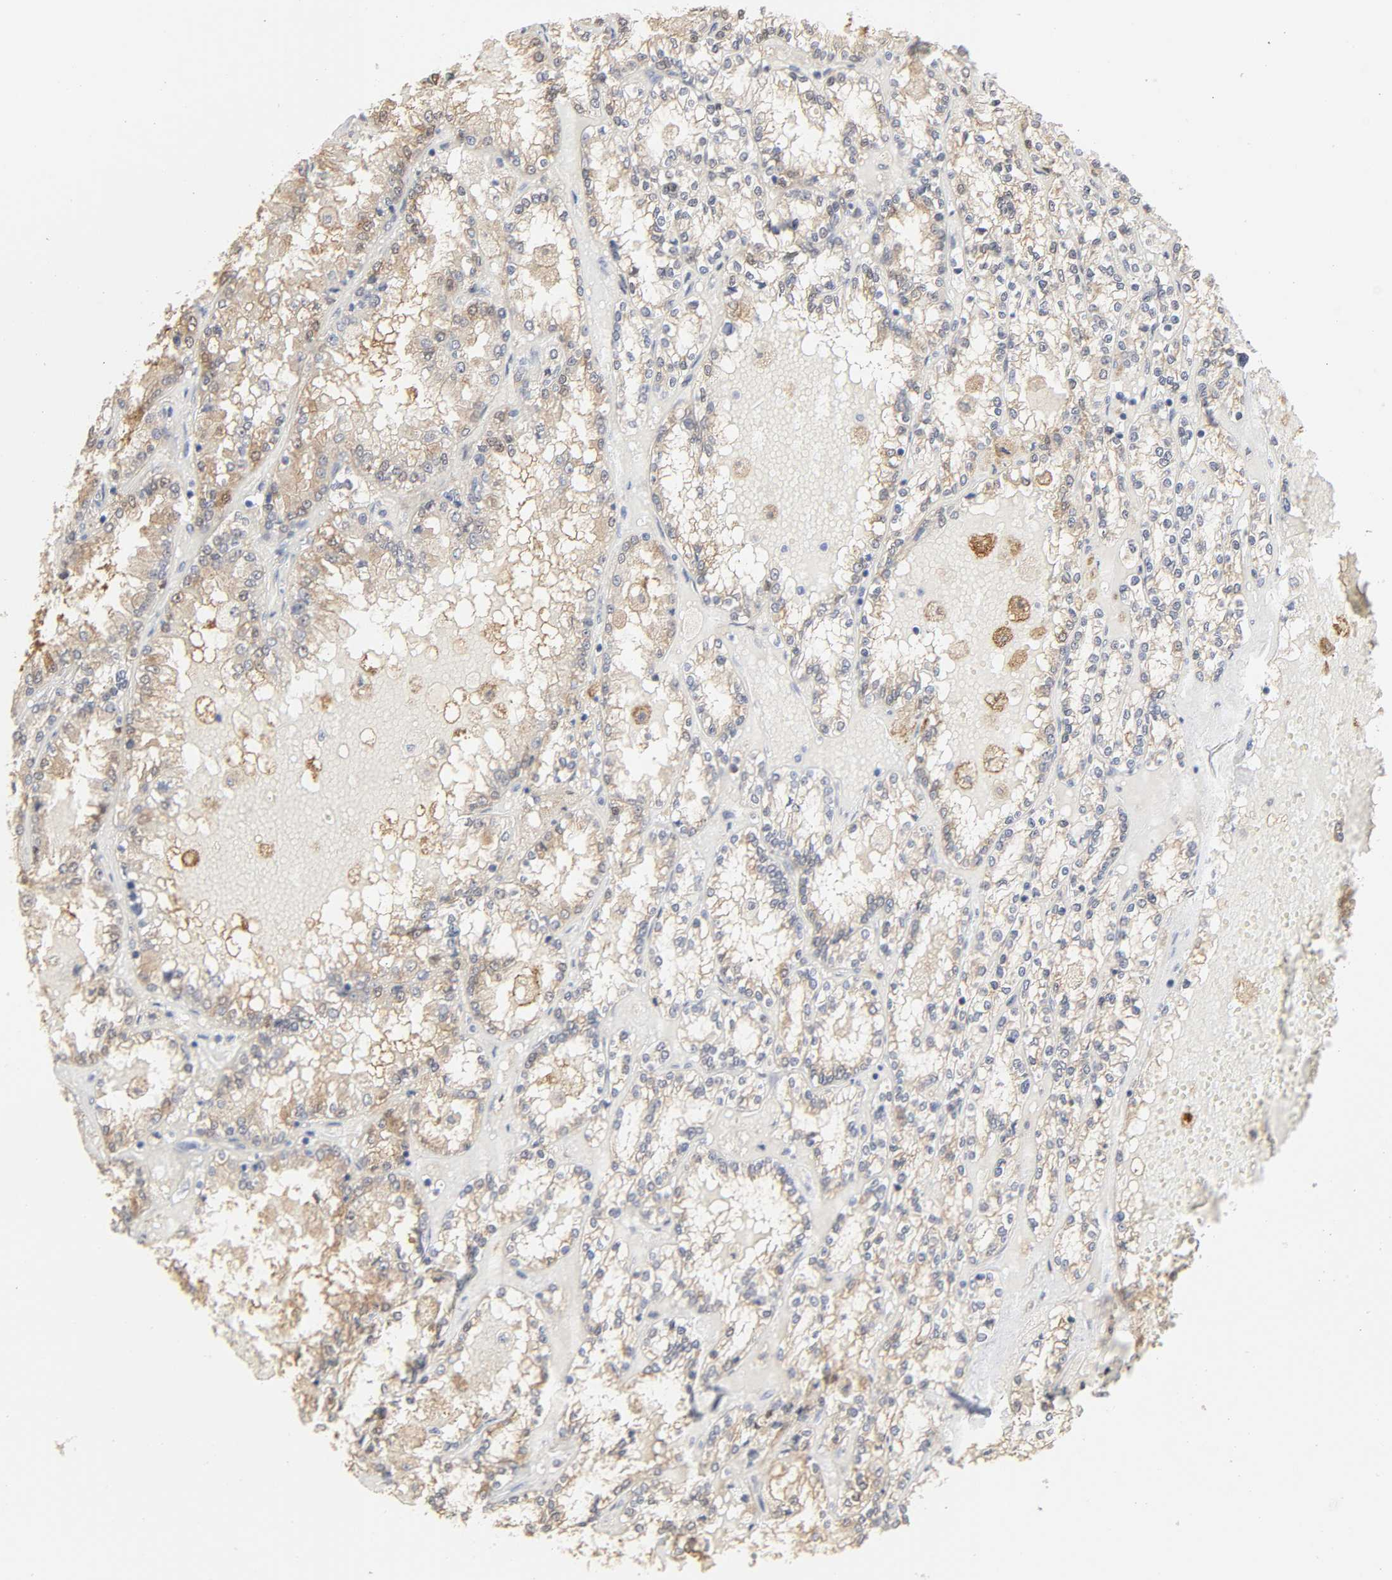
{"staining": {"intensity": "moderate", "quantity": ">75%", "location": "cytoplasmic/membranous"}, "tissue": "renal cancer", "cell_type": "Tumor cells", "image_type": "cancer", "snomed": [{"axis": "morphology", "description": "Adenocarcinoma, NOS"}, {"axis": "topography", "description": "Kidney"}], "caption": "Renal adenocarcinoma was stained to show a protein in brown. There is medium levels of moderate cytoplasmic/membranous positivity in approximately >75% of tumor cells. Nuclei are stained in blue.", "gene": "POR", "patient": {"sex": "female", "age": 56}}